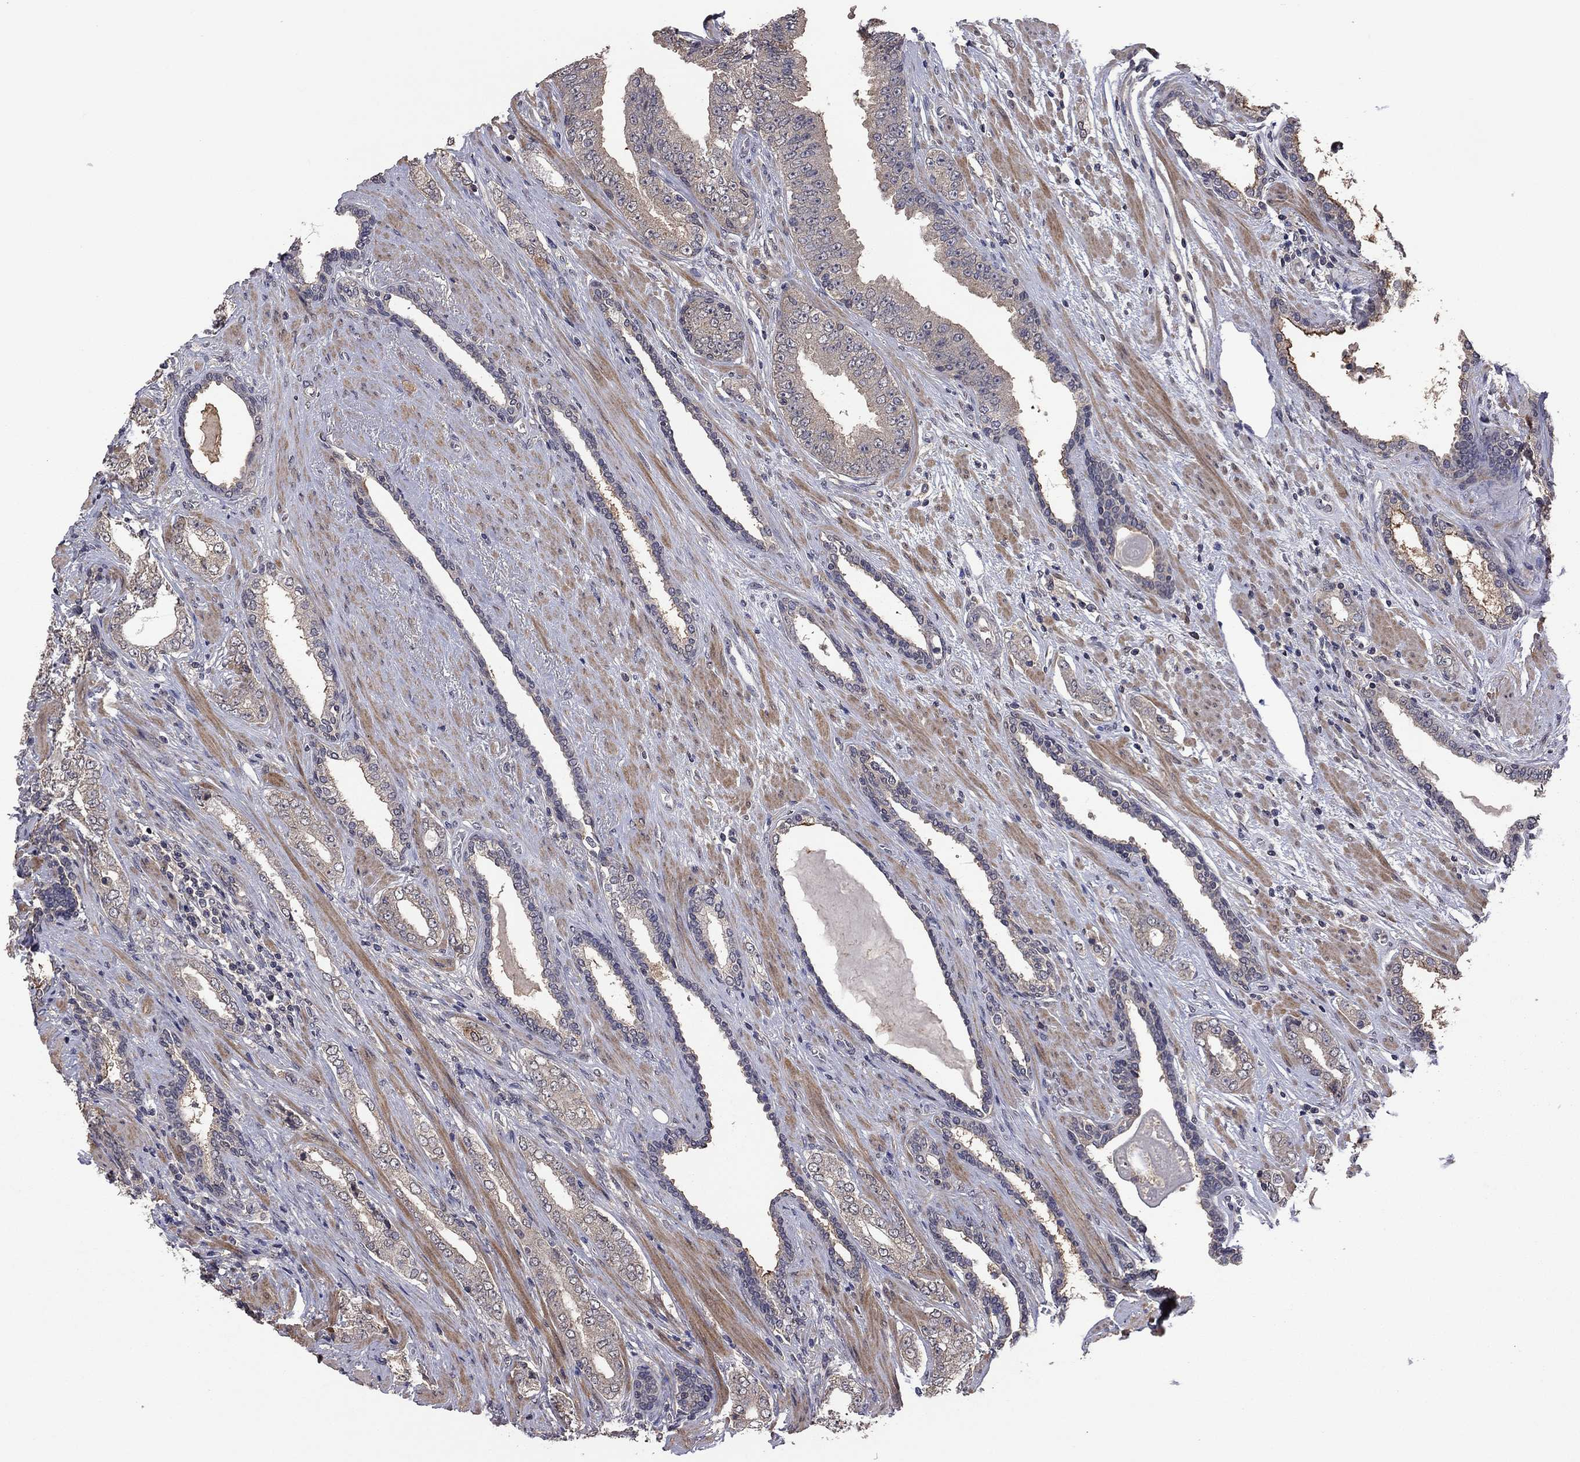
{"staining": {"intensity": "weak", "quantity": "25%-75%", "location": "cytoplasmic/membranous"}, "tissue": "prostate cancer", "cell_type": "Tumor cells", "image_type": "cancer", "snomed": [{"axis": "morphology", "description": "Adenocarcinoma, Low grade"}, {"axis": "topography", "description": "Prostate and seminal vesicle, NOS"}], "caption": "This photomicrograph demonstrates prostate cancer stained with immunohistochemistry to label a protein in brown. The cytoplasmic/membranous of tumor cells show weak positivity for the protein. Nuclei are counter-stained blue.", "gene": "TSNARE1", "patient": {"sex": "male", "age": 61}}